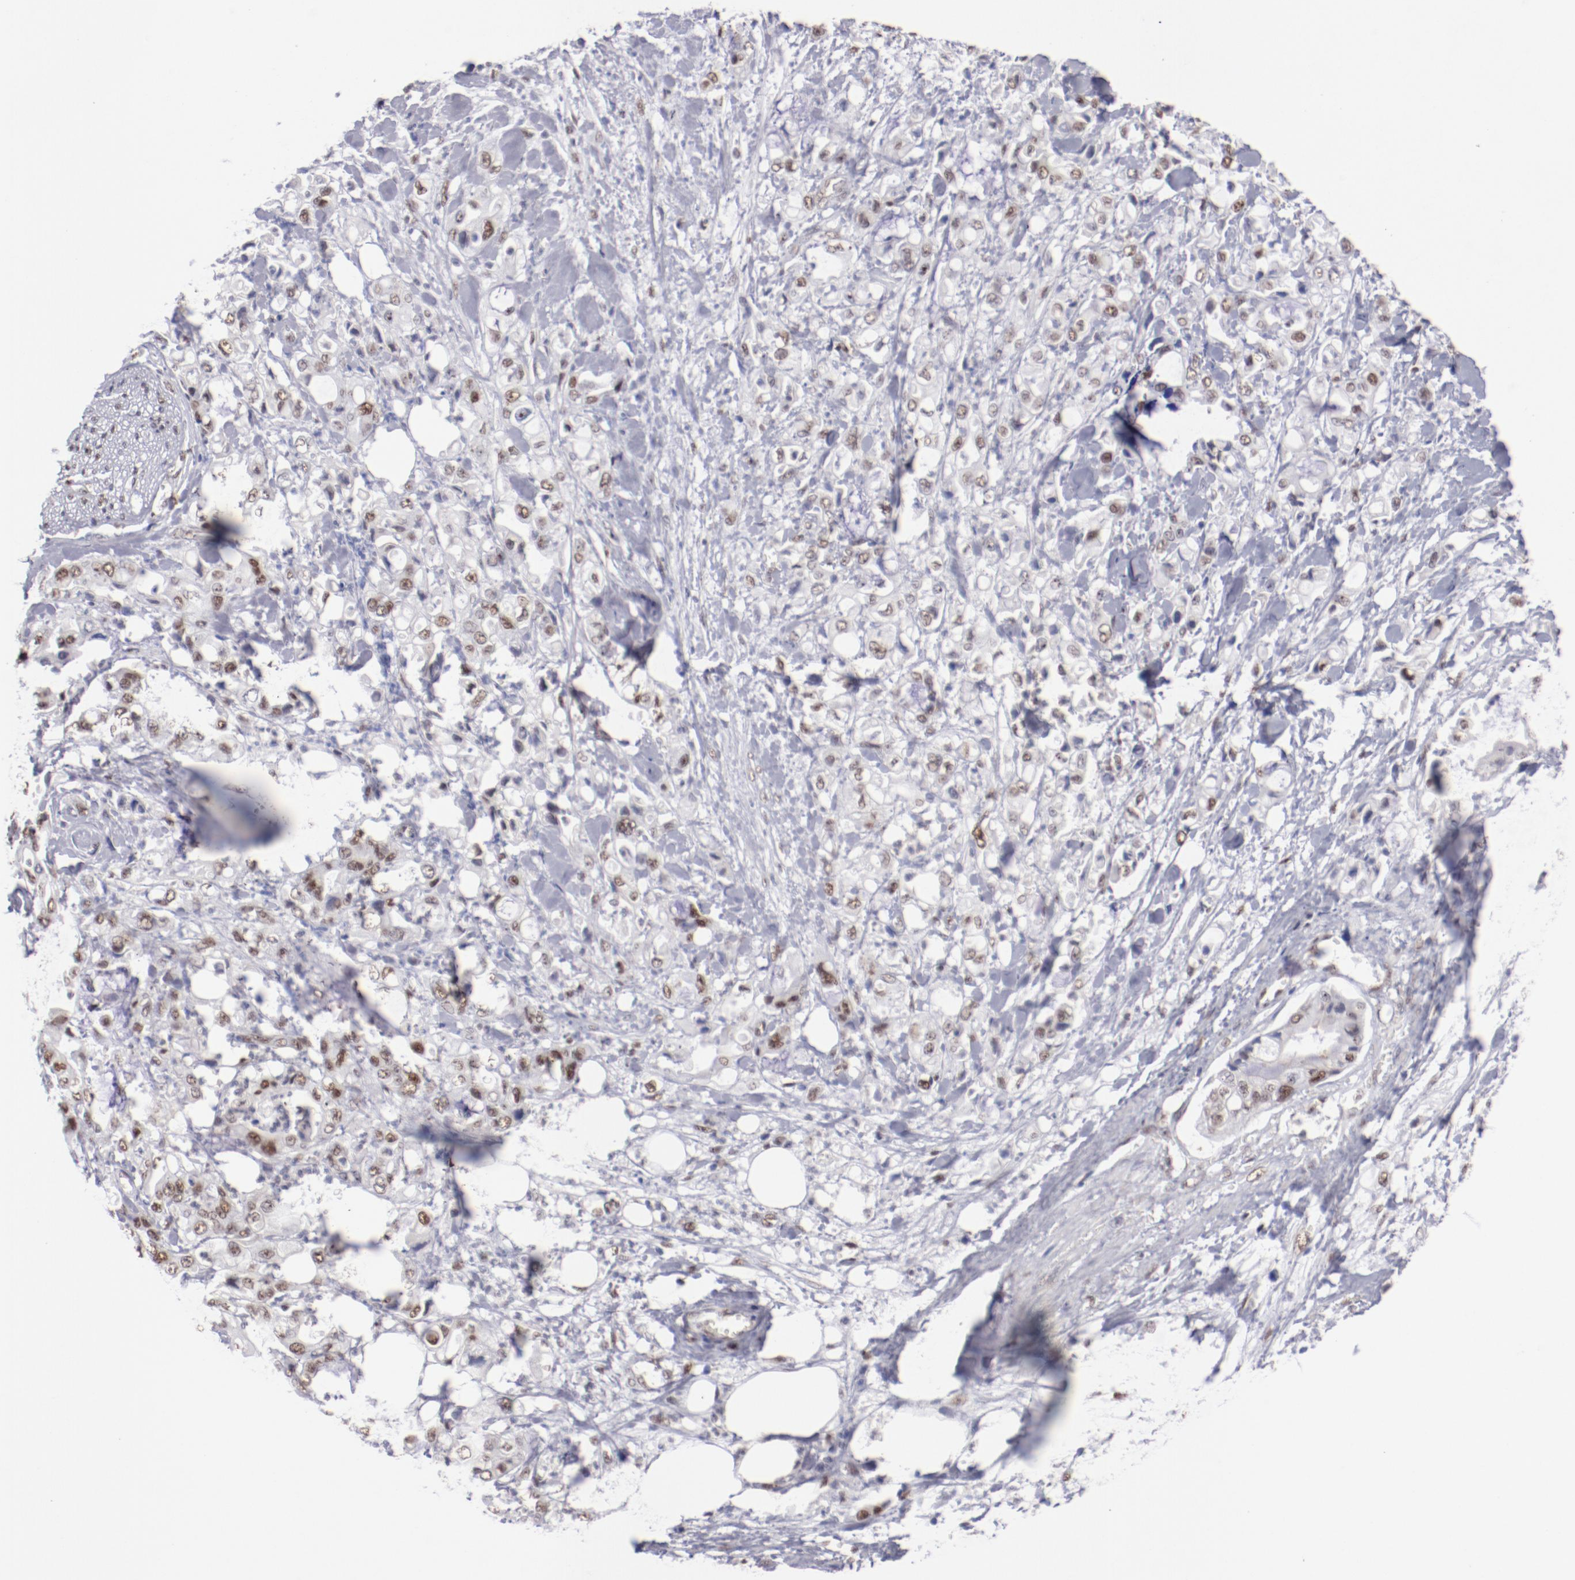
{"staining": {"intensity": "moderate", "quantity": "25%-75%", "location": "nuclear"}, "tissue": "pancreatic cancer", "cell_type": "Tumor cells", "image_type": "cancer", "snomed": [{"axis": "morphology", "description": "Adenocarcinoma, NOS"}, {"axis": "topography", "description": "Pancreas"}], "caption": "Protein staining shows moderate nuclear positivity in approximately 25%-75% of tumor cells in pancreatic cancer. (brown staining indicates protein expression, while blue staining denotes nuclei).", "gene": "TFAP4", "patient": {"sex": "male", "age": 70}}